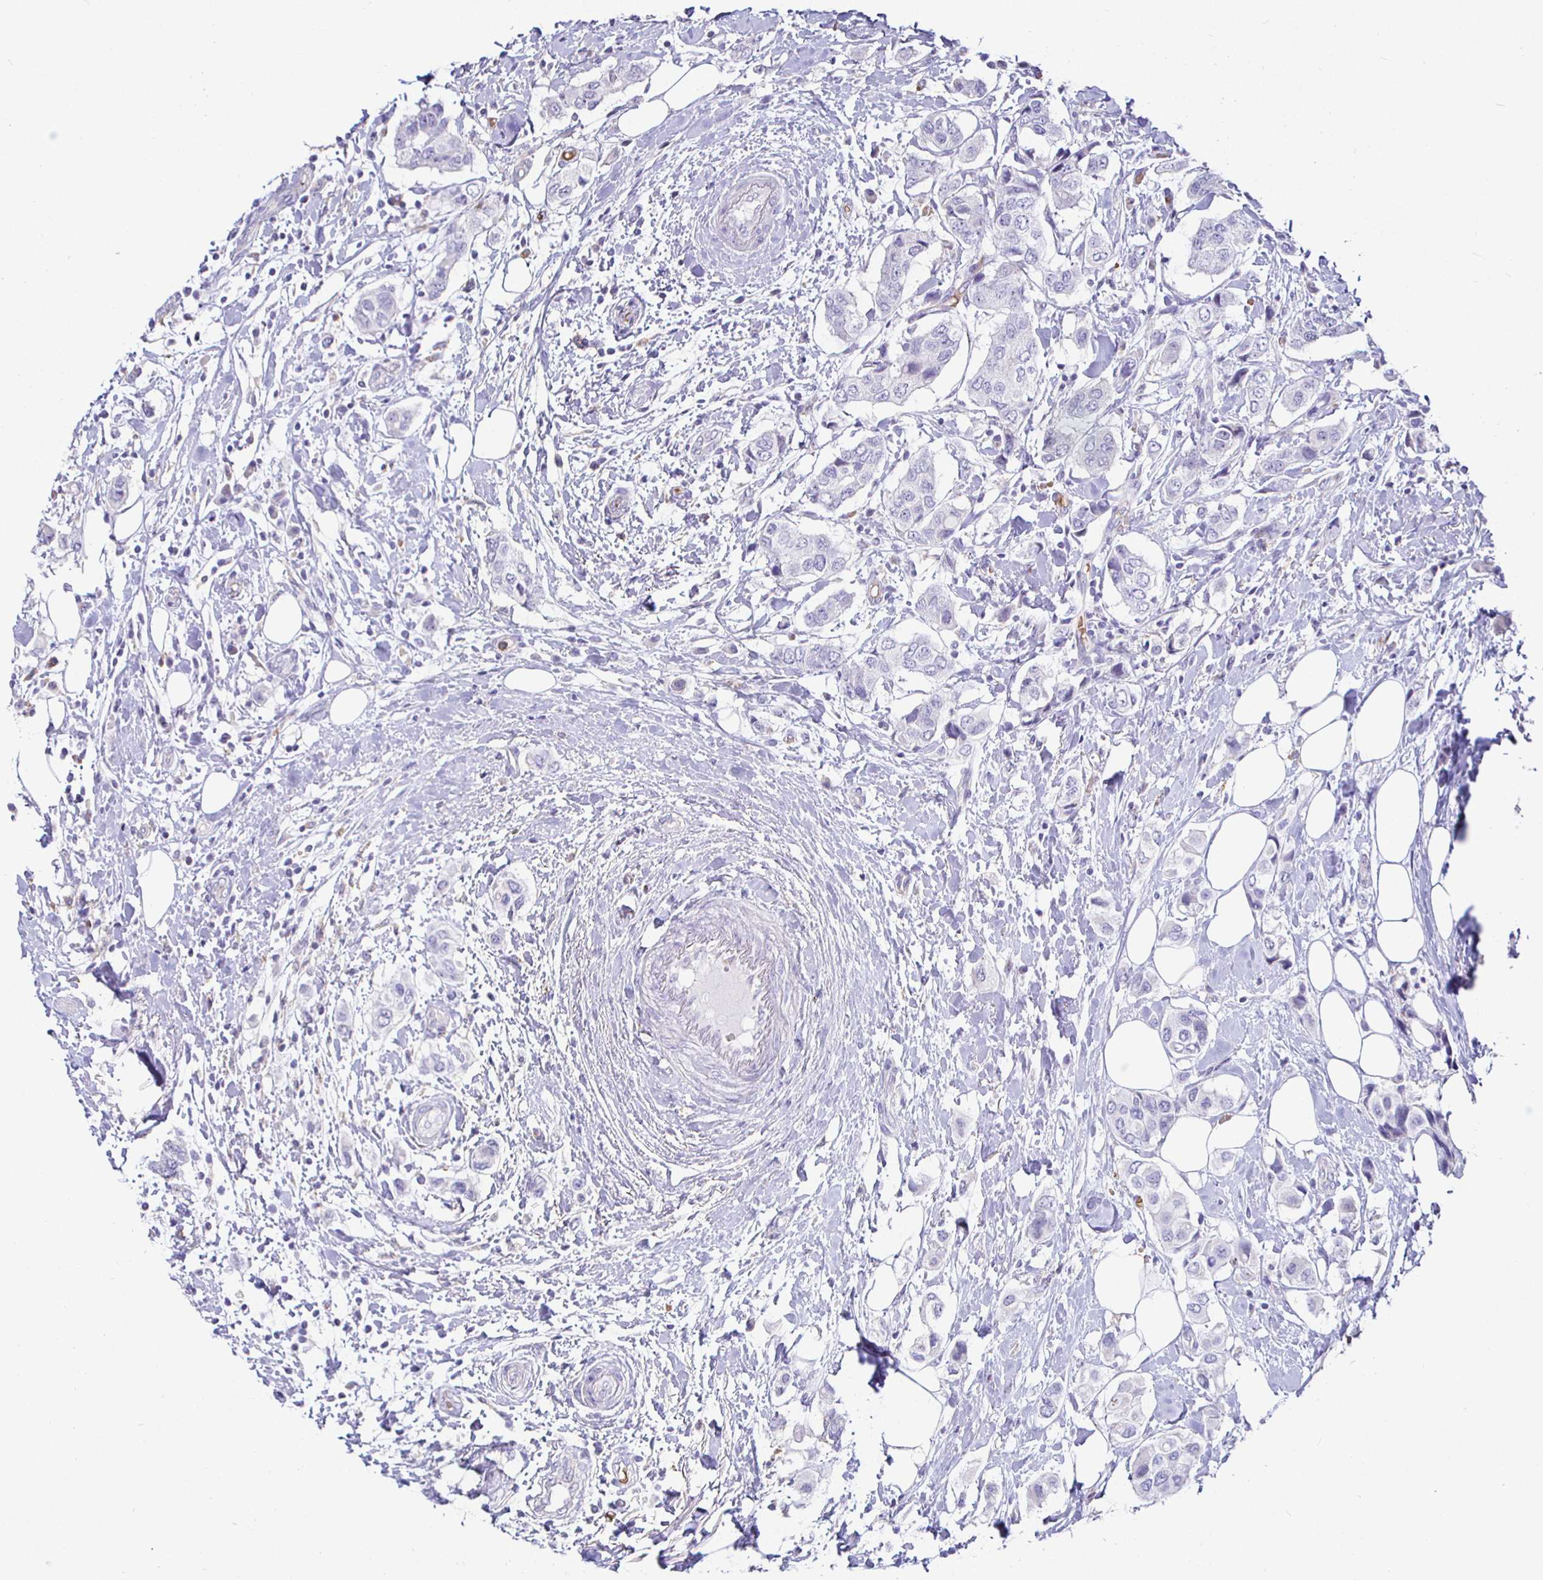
{"staining": {"intensity": "negative", "quantity": "none", "location": "none"}, "tissue": "breast cancer", "cell_type": "Tumor cells", "image_type": "cancer", "snomed": [{"axis": "morphology", "description": "Lobular carcinoma"}, {"axis": "topography", "description": "Breast"}], "caption": "Histopathology image shows no protein positivity in tumor cells of breast lobular carcinoma tissue. Brightfield microscopy of immunohistochemistry (IHC) stained with DAB (brown) and hematoxylin (blue), captured at high magnification.", "gene": "SIRPA", "patient": {"sex": "female", "age": 51}}